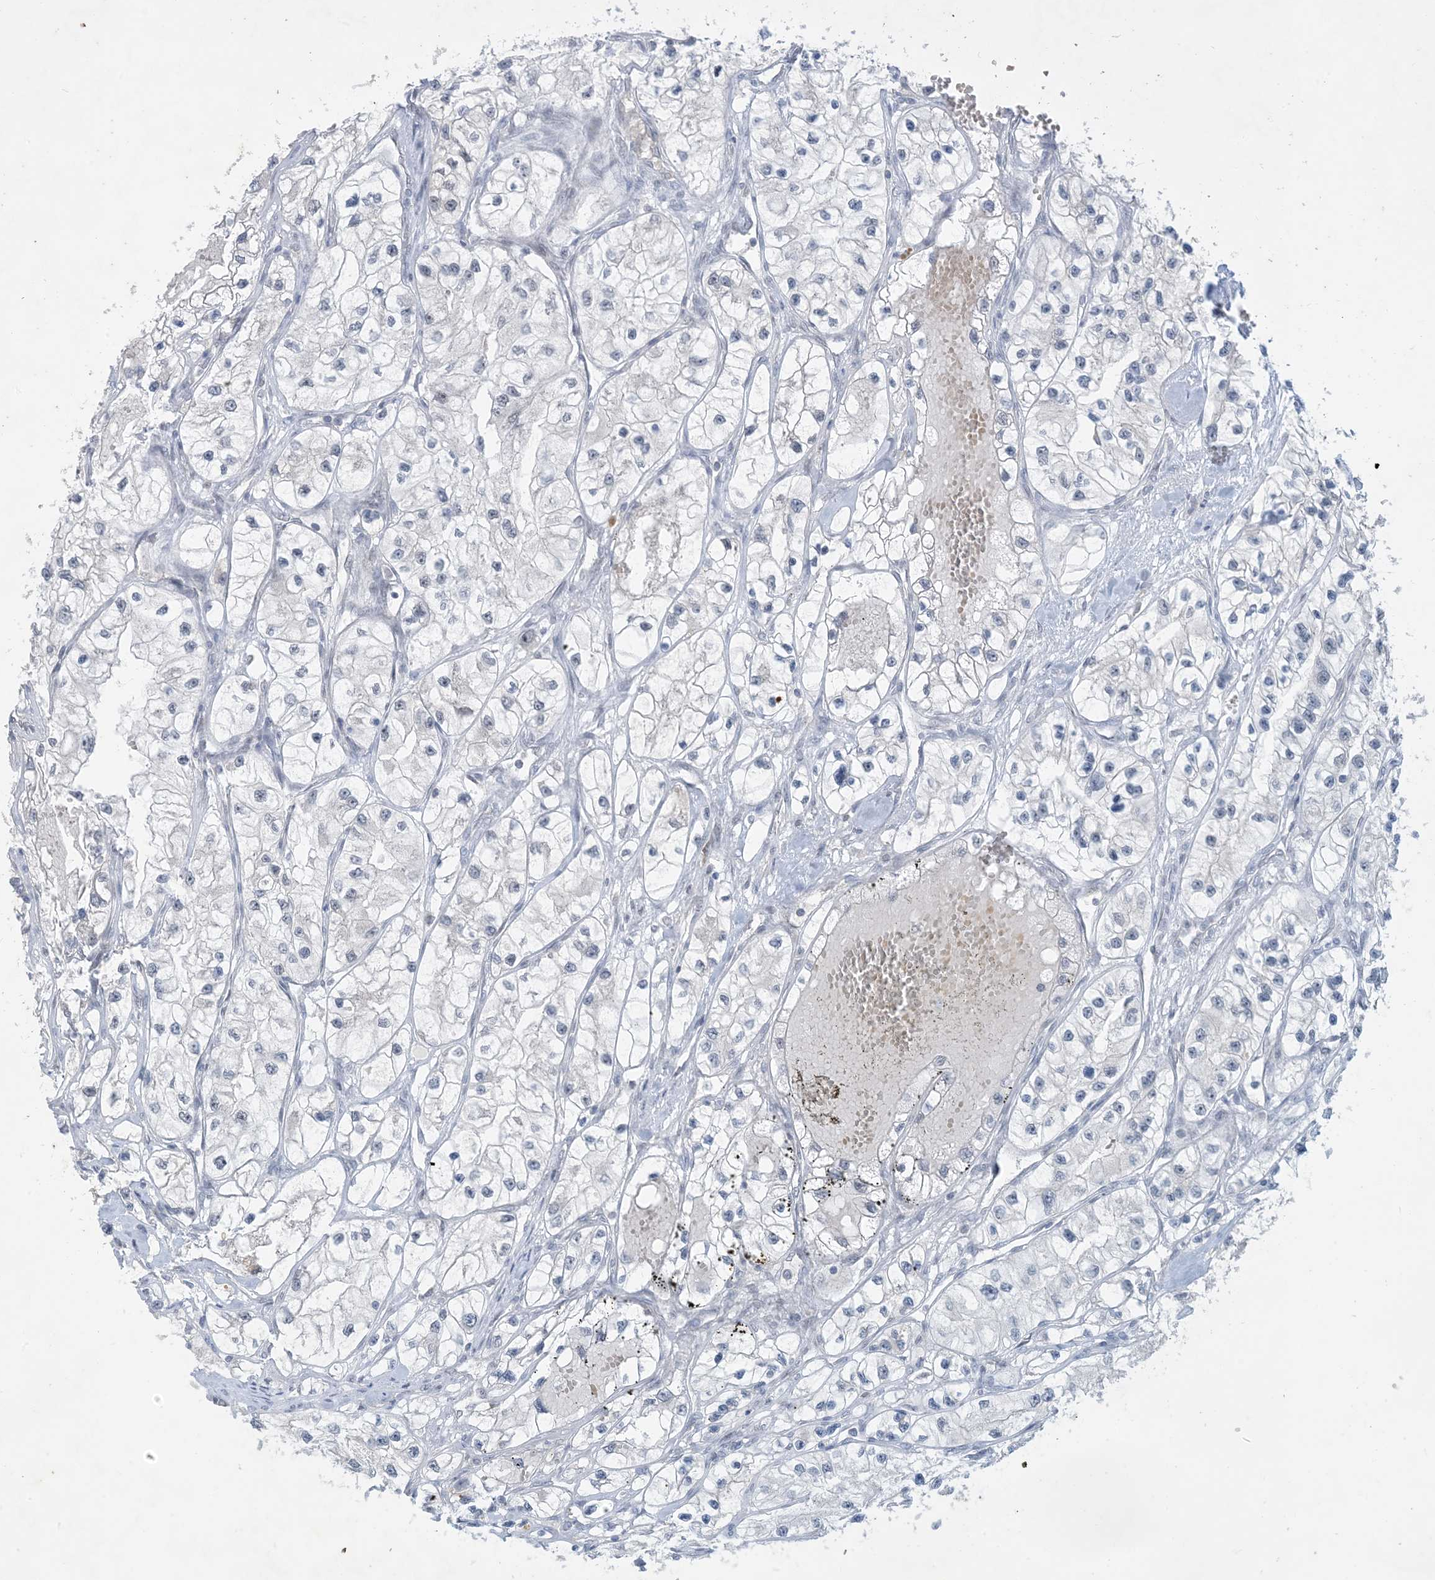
{"staining": {"intensity": "negative", "quantity": "none", "location": "none"}, "tissue": "renal cancer", "cell_type": "Tumor cells", "image_type": "cancer", "snomed": [{"axis": "morphology", "description": "Adenocarcinoma, NOS"}, {"axis": "topography", "description": "Kidney"}], "caption": "Immunohistochemistry (IHC) image of renal cancer stained for a protein (brown), which reveals no expression in tumor cells.", "gene": "ZNF674", "patient": {"sex": "female", "age": 57}}